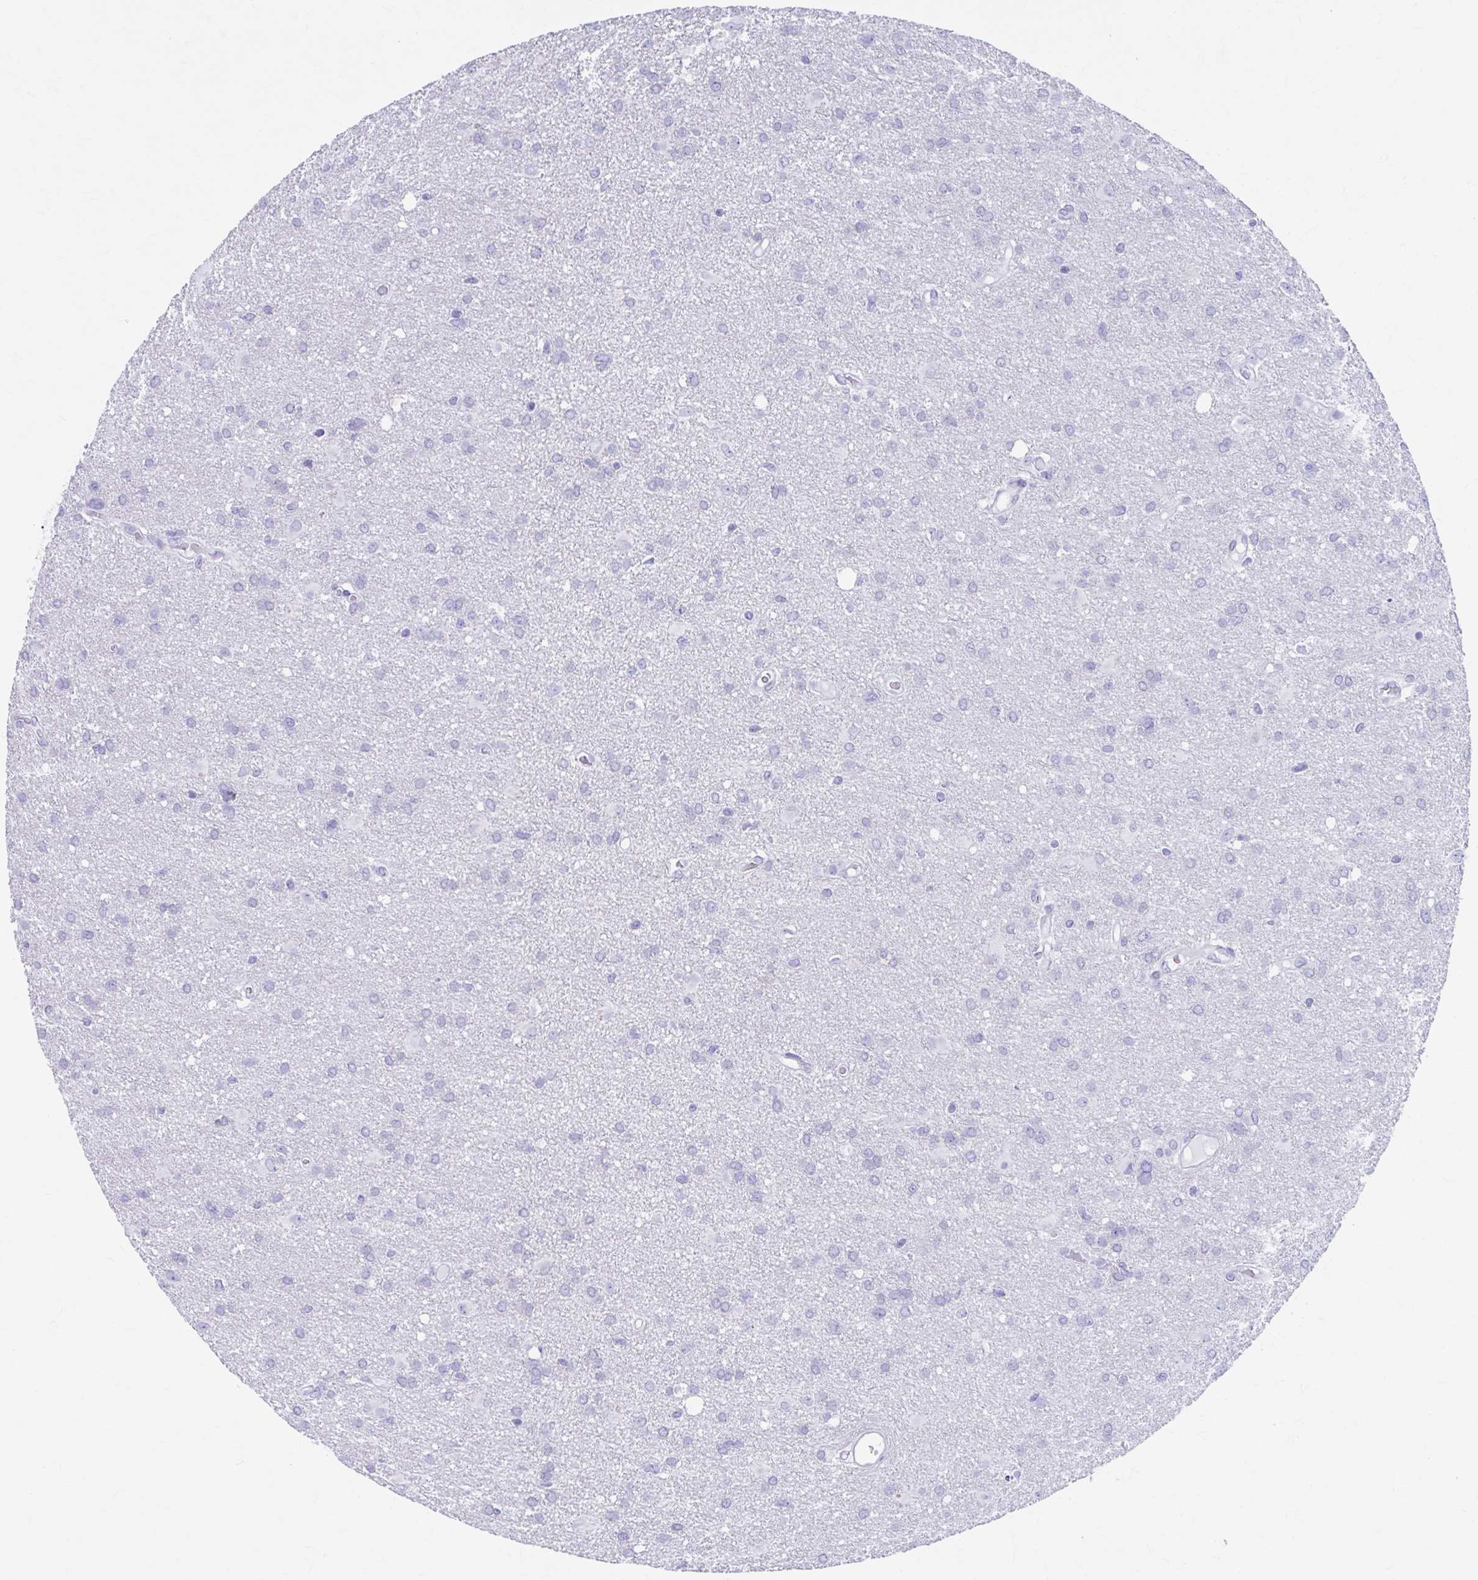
{"staining": {"intensity": "negative", "quantity": "none", "location": "none"}, "tissue": "glioma", "cell_type": "Tumor cells", "image_type": "cancer", "snomed": [{"axis": "morphology", "description": "Glioma, malignant, High grade"}, {"axis": "topography", "description": "Brain"}], "caption": "Tumor cells are negative for protein expression in human malignant high-grade glioma.", "gene": "KCNE2", "patient": {"sex": "male", "age": 53}}